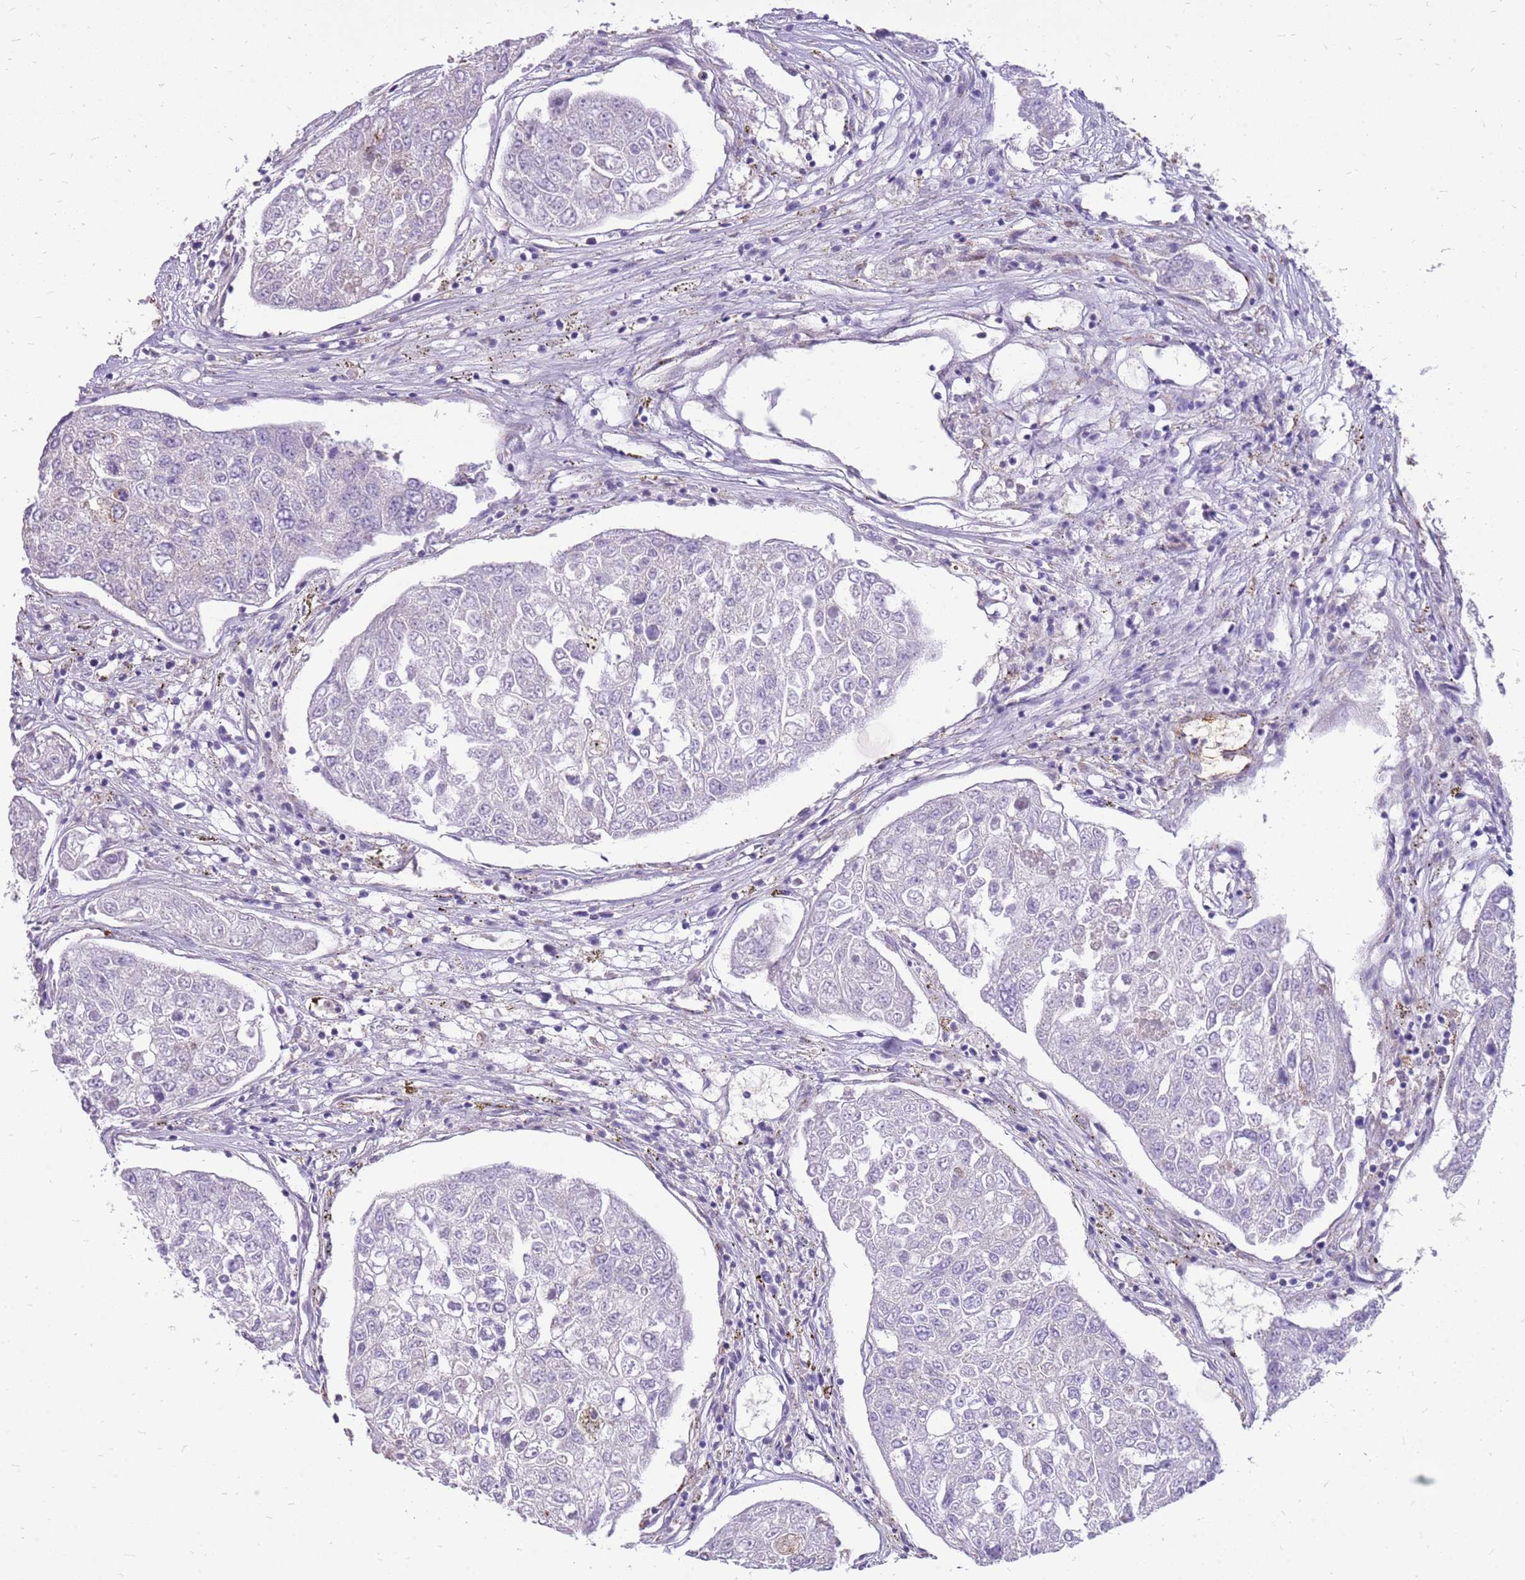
{"staining": {"intensity": "negative", "quantity": "none", "location": "none"}, "tissue": "urothelial cancer", "cell_type": "Tumor cells", "image_type": "cancer", "snomed": [{"axis": "morphology", "description": "Urothelial carcinoma, High grade"}, {"axis": "topography", "description": "Lymph node"}, {"axis": "topography", "description": "Urinary bladder"}], "caption": "This image is of high-grade urothelial carcinoma stained with IHC to label a protein in brown with the nuclei are counter-stained blue. There is no expression in tumor cells. (DAB (3,3'-diaminobenzidine) IHC, high magnification).", "gene": "PCNX1", "patient": {"sex": "male", "age": 51}}